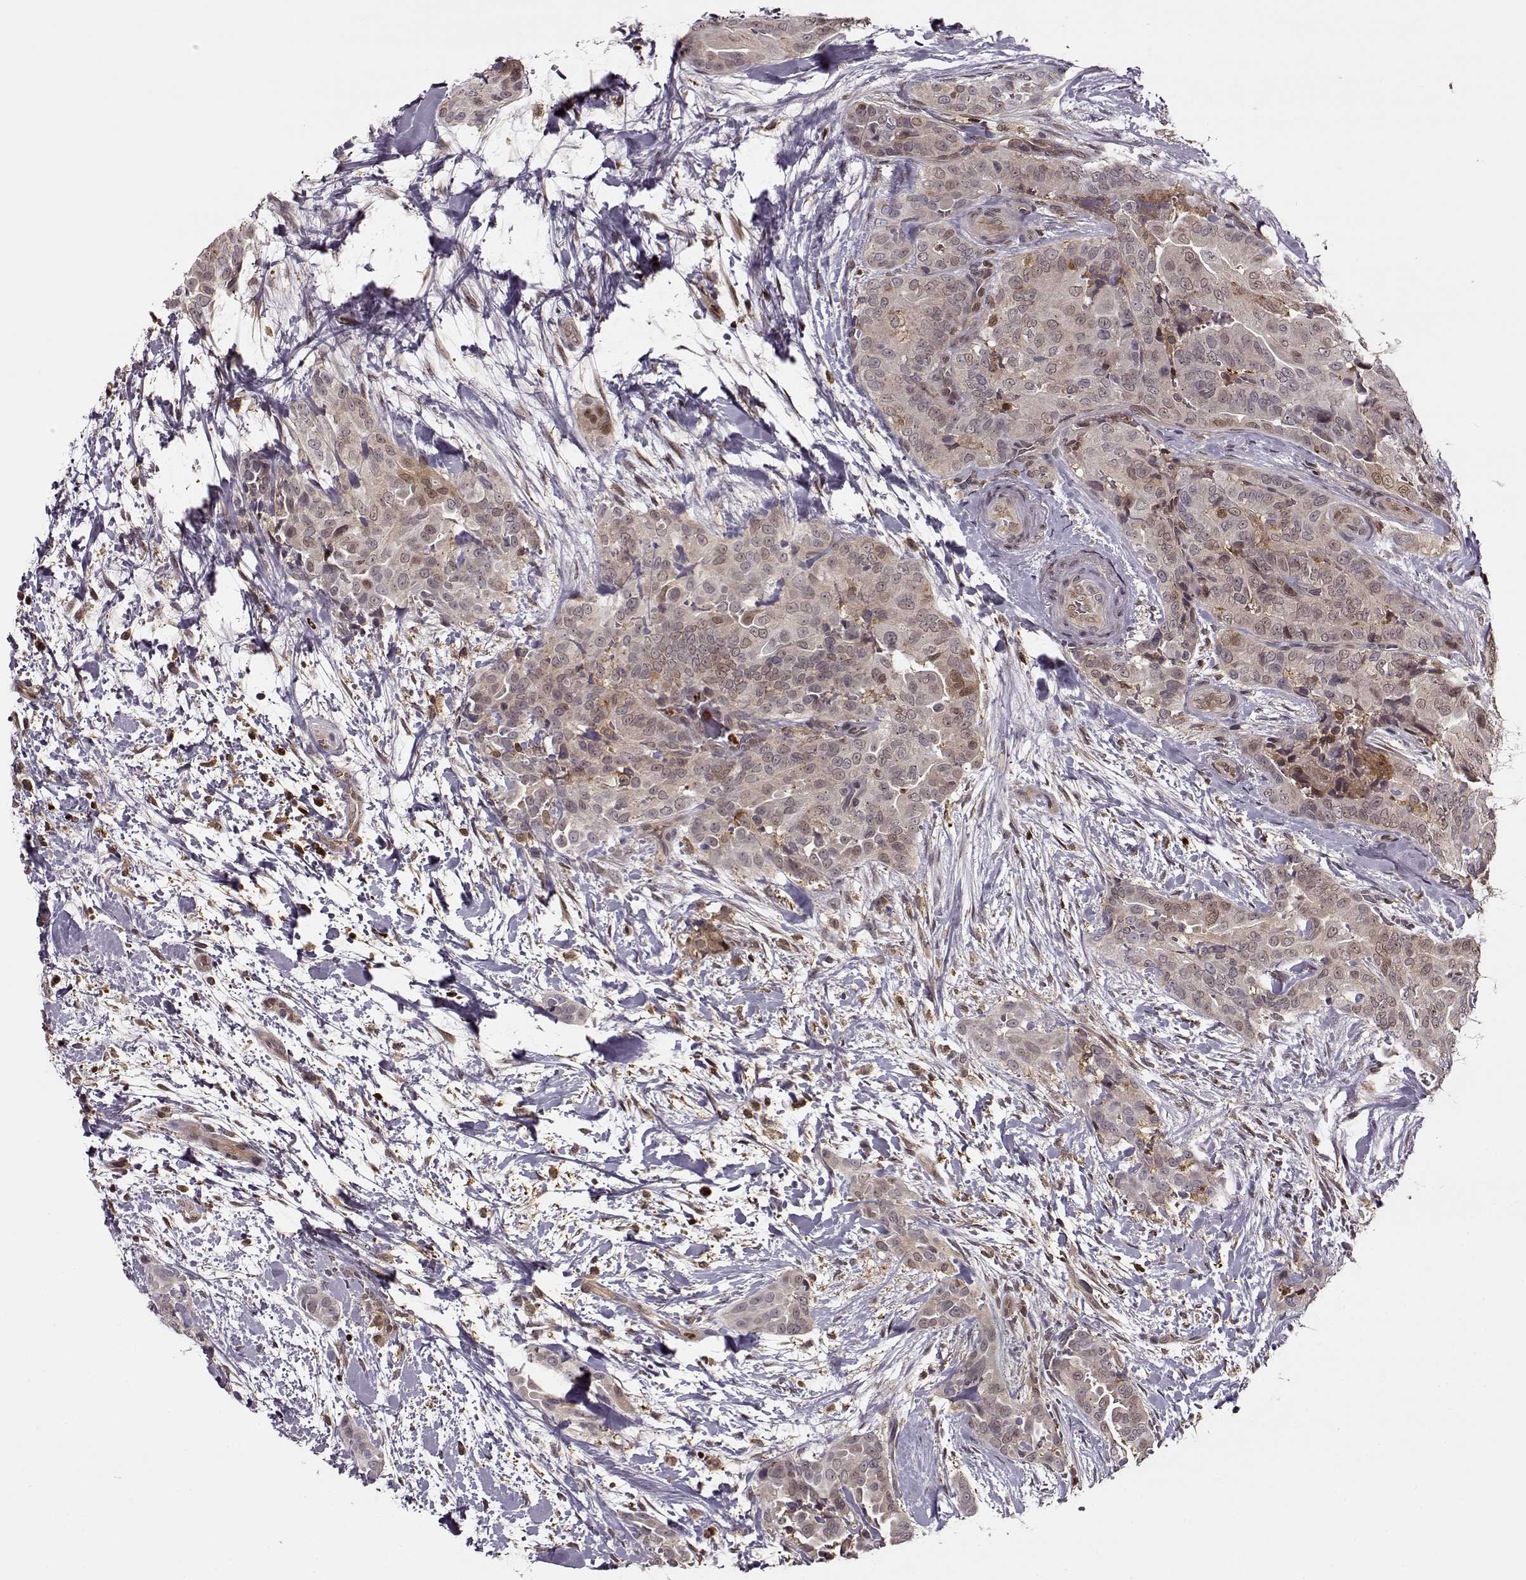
{"staining": {"intensity": "weak", "quantity": "<25%", "location": "cytoplasmic/membranous"}, "tissue": "thyroid cancer", "cell_type": "Tumor cells", "image_type": "cancer", "snomed": [{"axis": "morphology", "description": "Papillary adenocarcinoma, NOS"}, {"axis": "topography", "description": "Thyroid gland"}], "caption": "Immunohistochemistry (IHC) micrograph of thyroid cancer stained for a protein (brown), which shows no expression in tumor cells.", "gene": "MFSD1", "patient": {"sex": "male", "age": 61}}